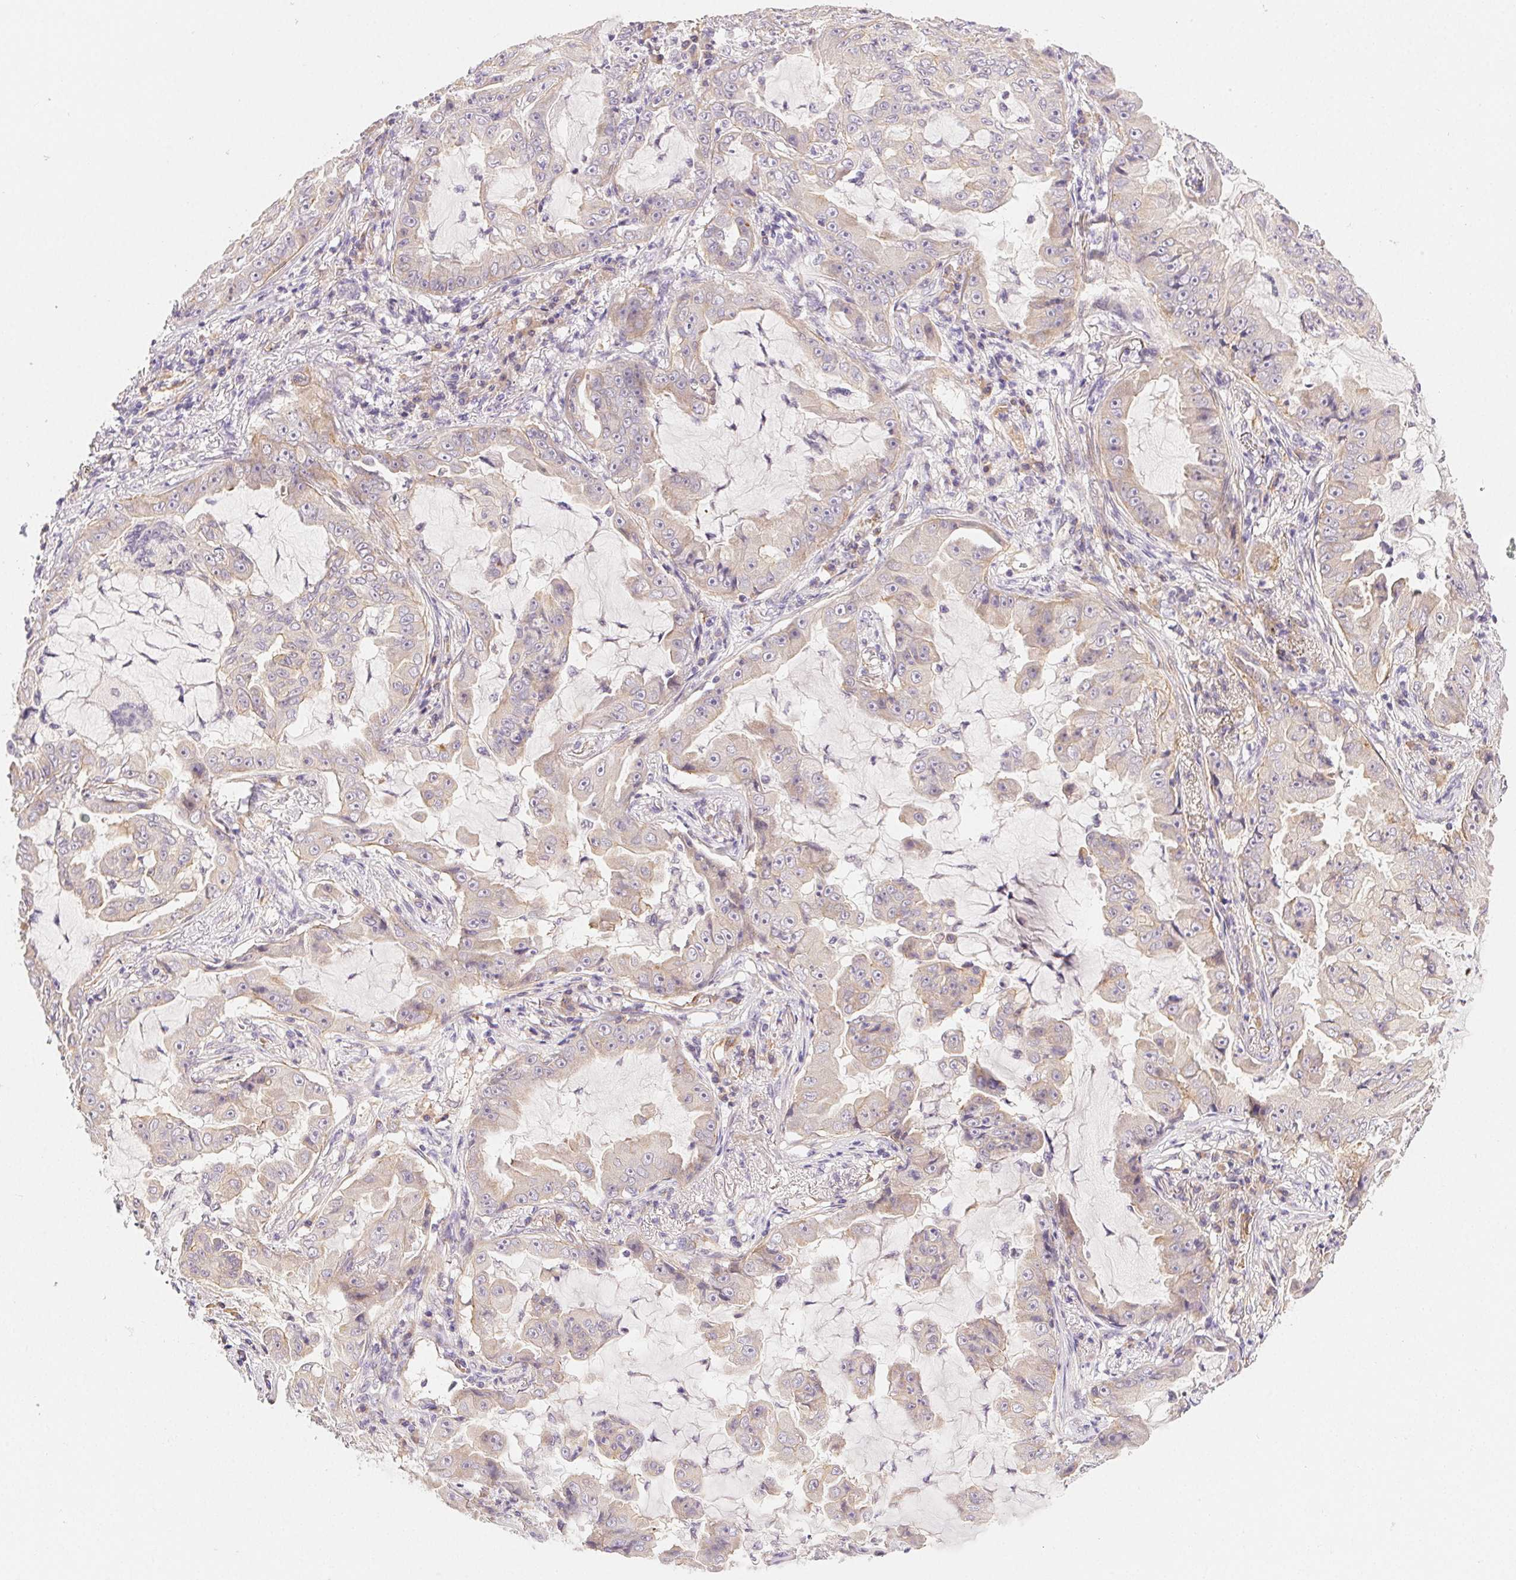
{"staining": {"intensity": "weak", "quantity": "<25%", "location": "cytoplasmic/membranous"}, "tissue": "lung cancer", "cell_type": "Tumor cells", "image_type": "cancer", "snomed": [{"axis": "morphology", "description": "Adenocarcinoma, NOS"}, {"axis": "topography", "description": "Lung"}], "caption": "This micrograph is of adenocarcinoma (lung) stained with IHC to label a protein in brown with the nuclei are counter-stained blue. There is no positivity in tumor cells.", "gene": "CSN1S1", "patient": {"sex": "female", "age": 52}}